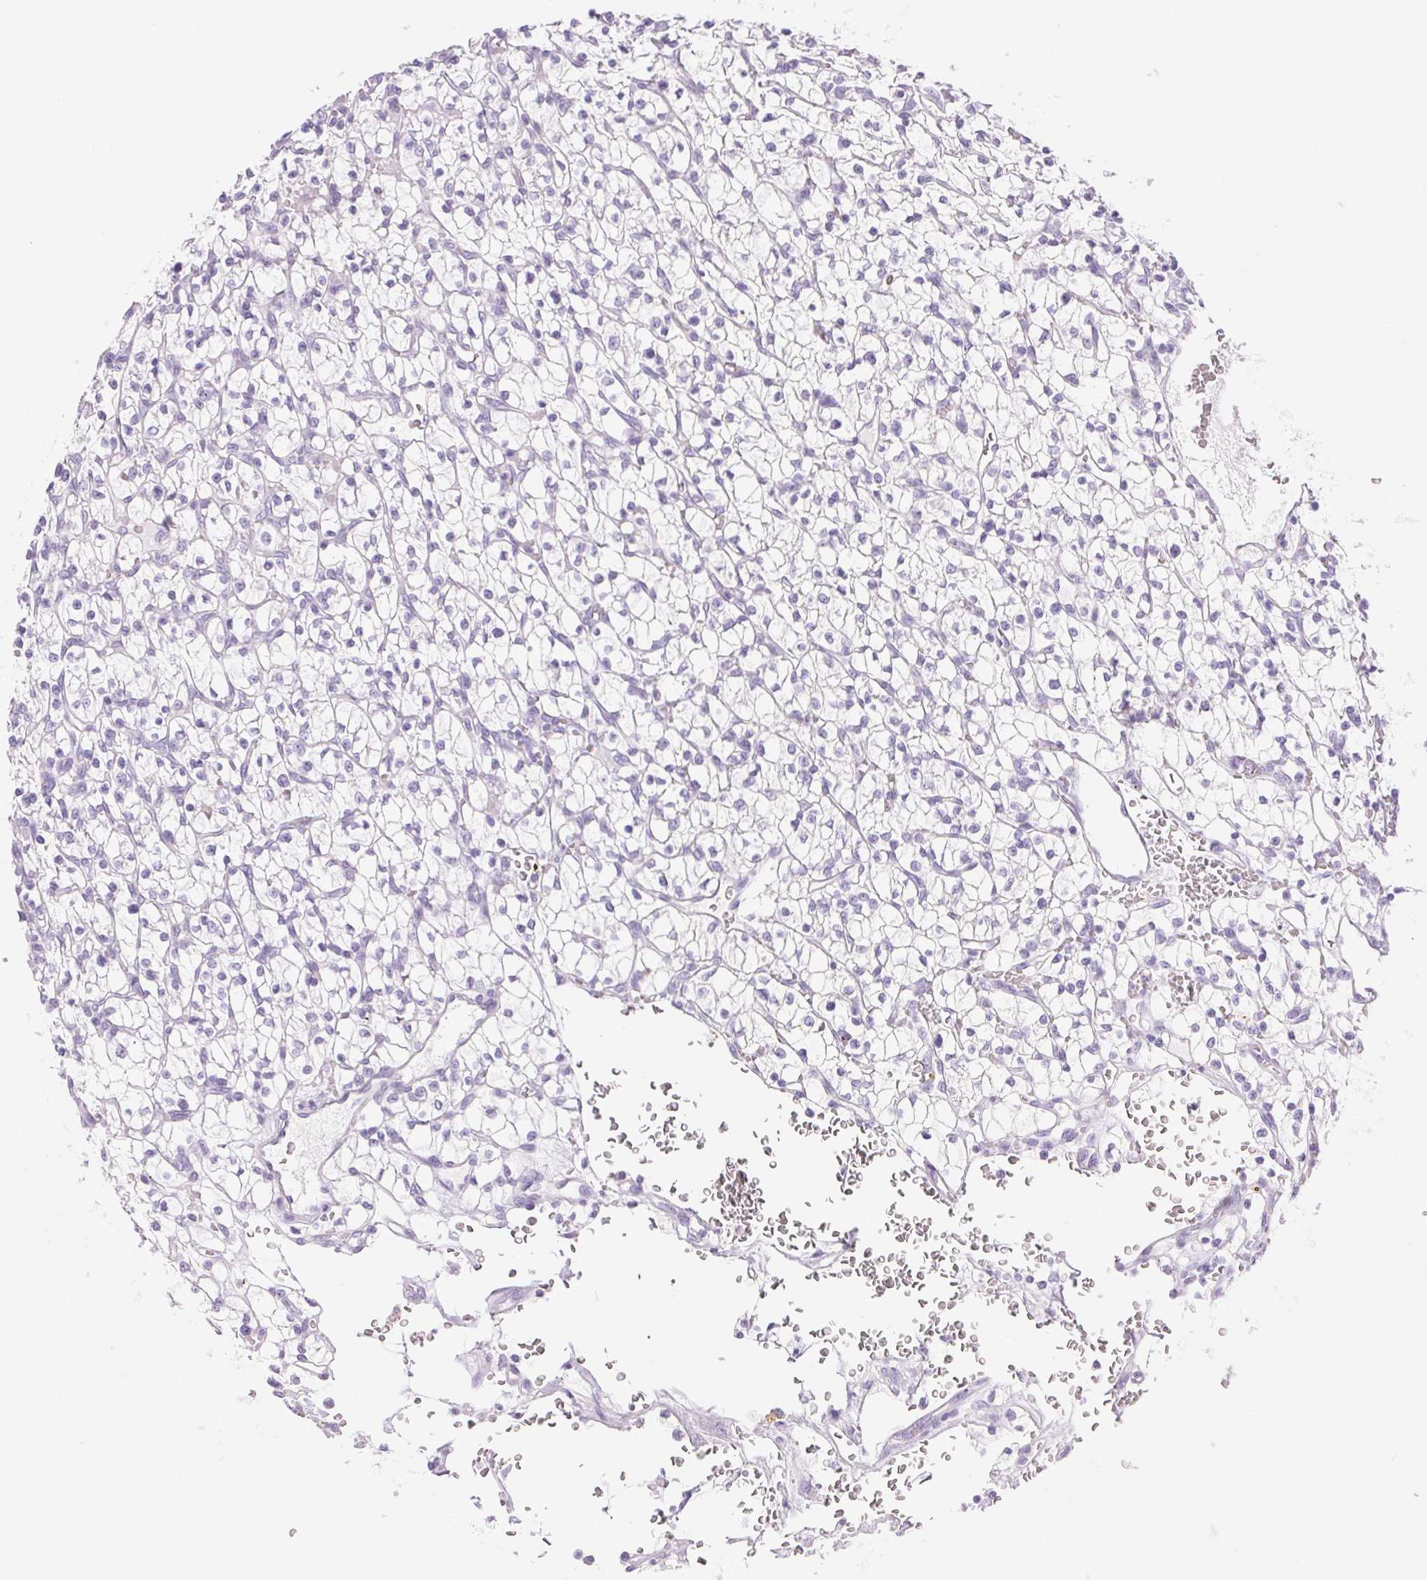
{"staining": {"intensity": "negative", "quantity": "none", "location": "none"}, "tissue": "renal cancer", "cell_type": "Tumor cells", "image_type": "cancer", "snomed": [{"axis": "morphology", "description": "Adenocarcinoma, NOS"}, {"axis": "topography", "description": "Kidney"}], "caption": "Tumor cells are negative for brown protein staining in renal cancer.", "gene": "DHCR24", "patient": {"sex": "female", "age": 64}}